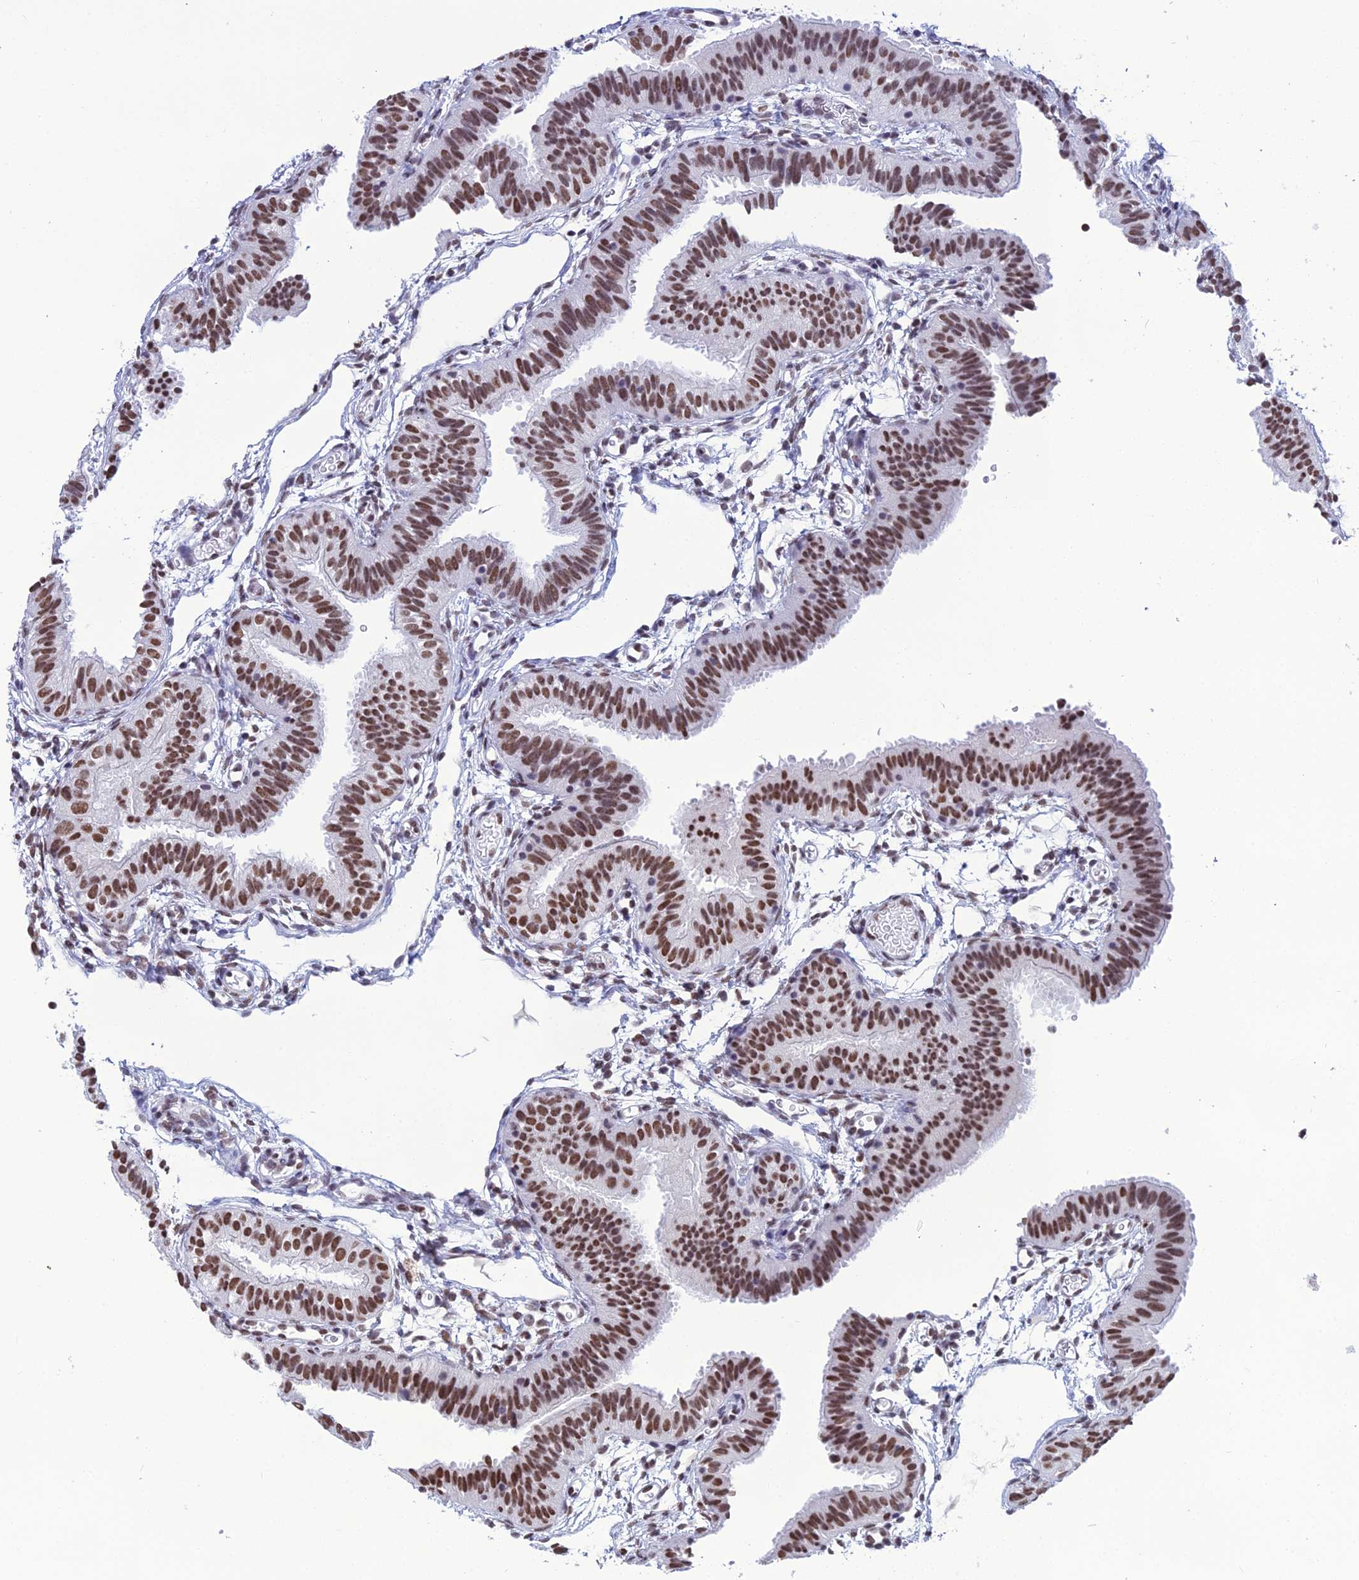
{"staining": {"intensity": "moderate", "quantity": ">75%", "location": "nuclear"}, "tissue": "fallopian tube", "cell_type": "Glandular cells", "image_type": "normal", "snomed": [{"axis": "morphology", "description": "Normal tissue, NOS"}, {"axis": "topography", "description": "Fallopian tube"}], "caption": "Fallopian tube stained with immunohistochemistry demonstrates moderate nuclear expression in about >75% of glandular cells.", "gene": "PRAMEF12", "patient": {"sex": "female", "age": 35}}